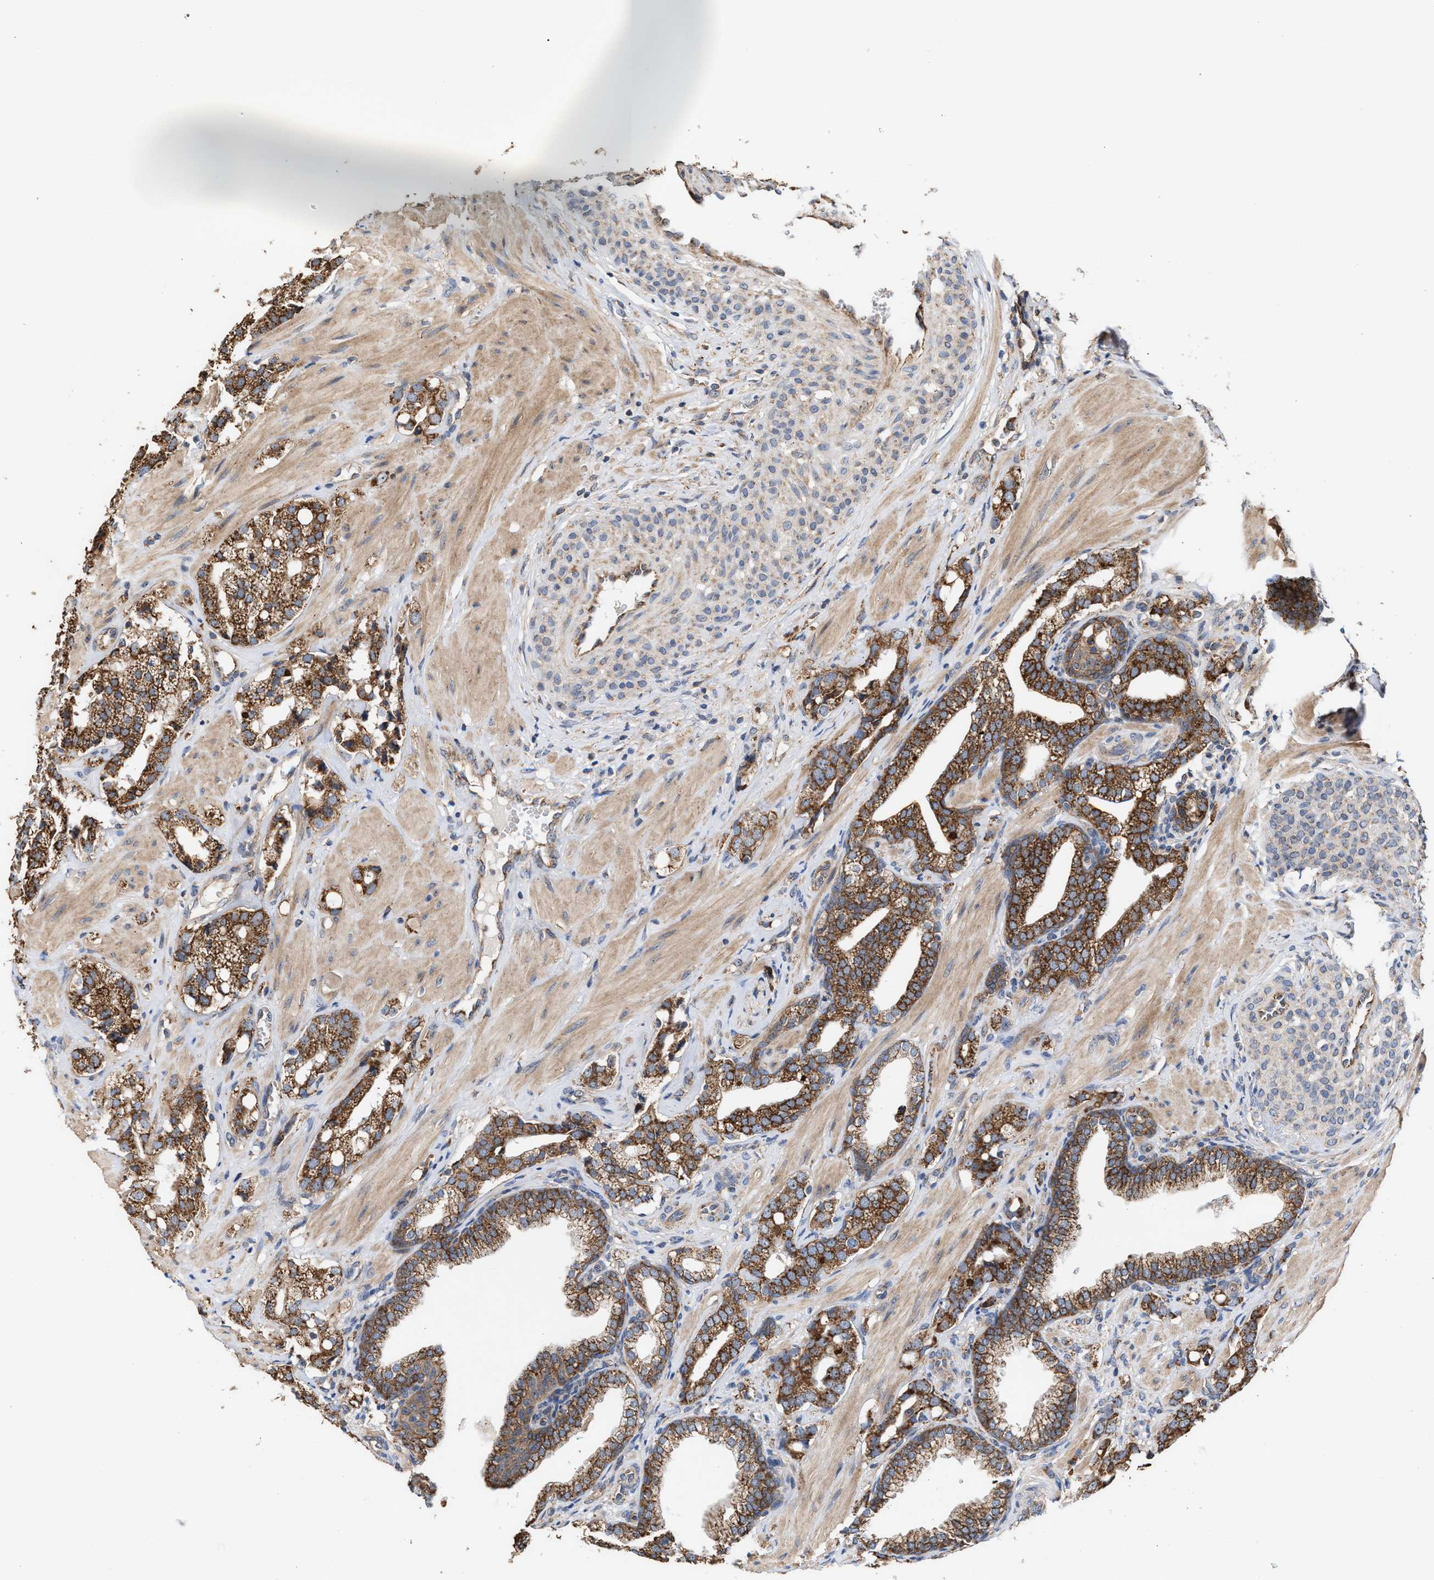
{"staining": {"intensity": "strong", "quantity": ">75%", "location": "cytoplasmic/membranous"}, "tissue": "prostate cancer", "cell_type": "Tumor cells", "image_type": "cancer", "snomed": [{"axis": "morphology", "description": "Adenocarcinoma, High grade"}, {"axis": "topography", "description": "Prostate"}], "caption": "Tumor cells exhibit strong cytoplasmic/membranous staining in approximately >75% of cells in high-grade adenocarcinoma (prostate).", "gene": "EXOSC2", "patient": {"sex": "male", "age": 52}}